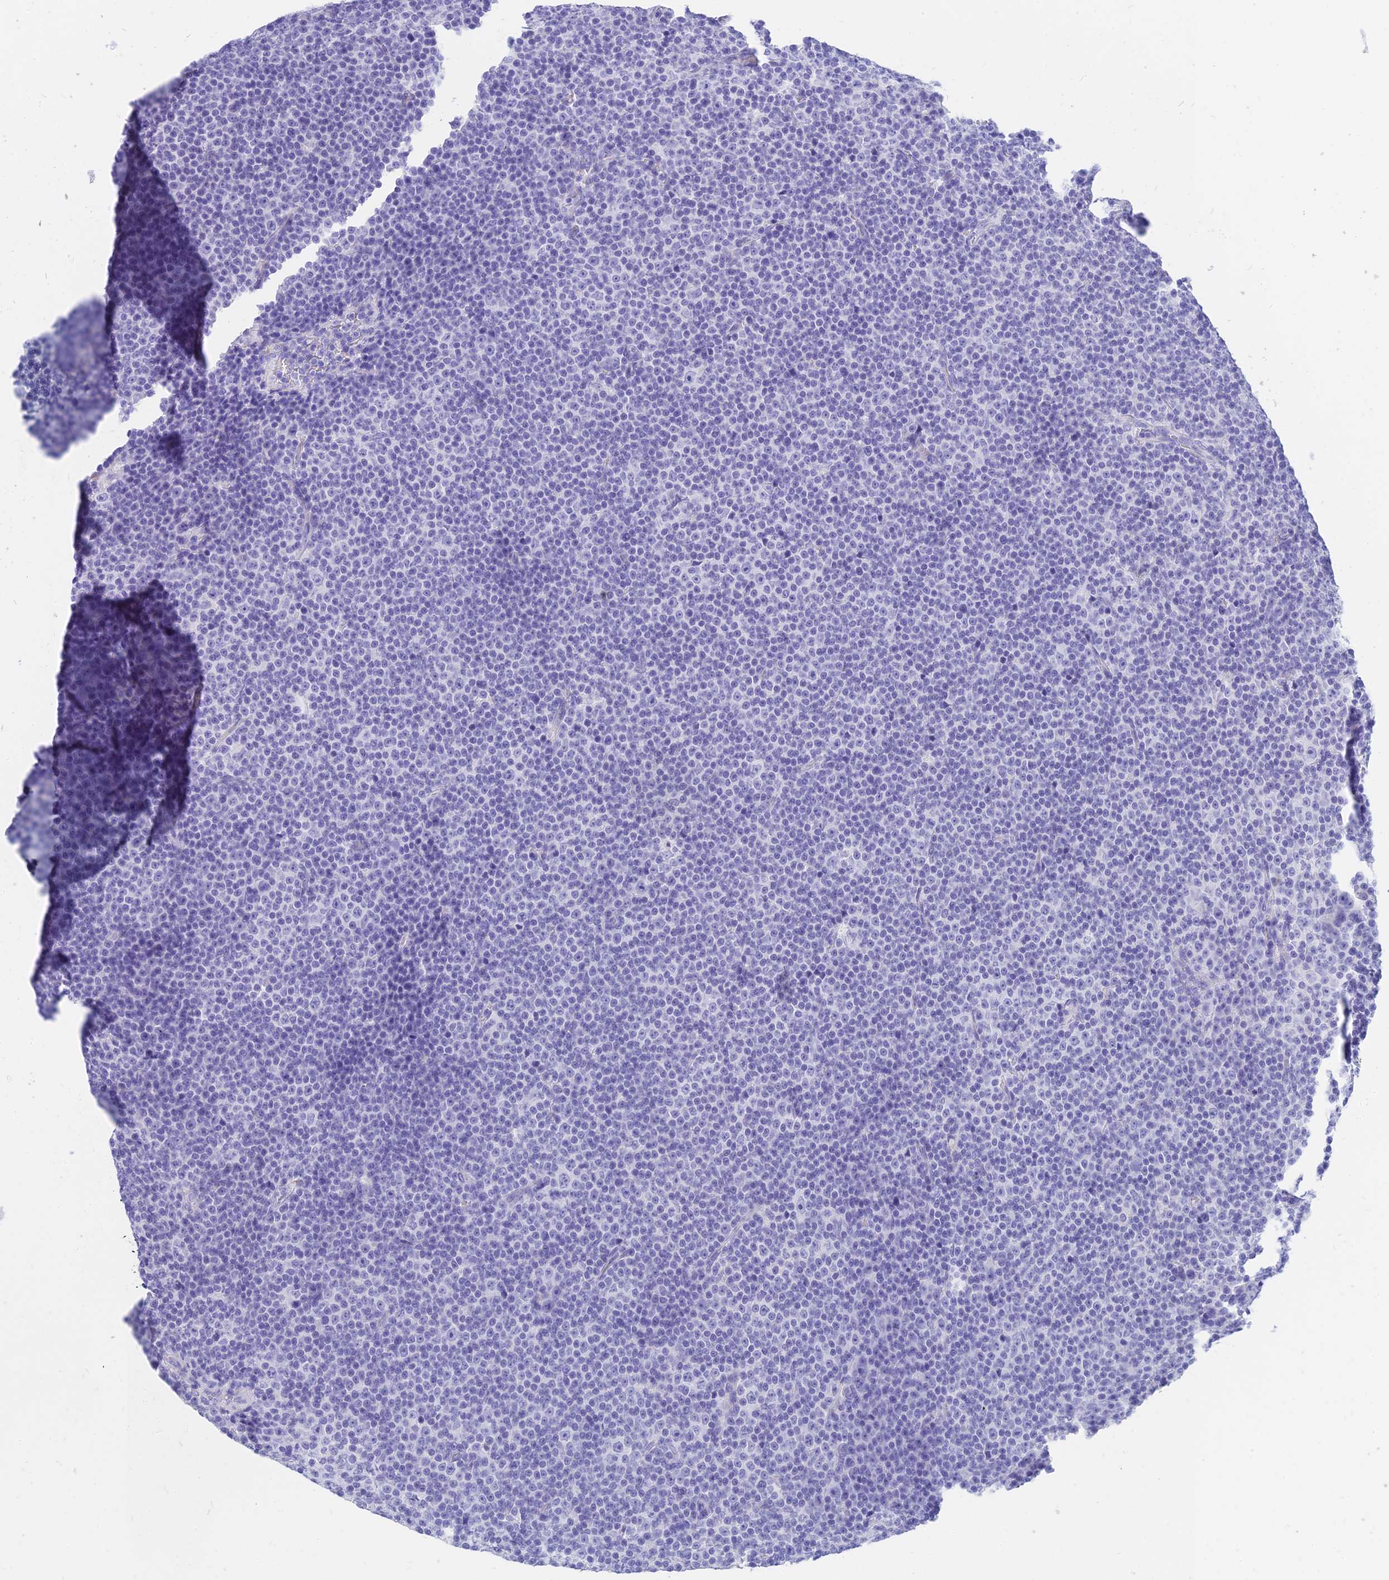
{"staining": {"intensity": "negative", "quantity": "none", "location": "none"}, "tissue": "lymphoma", "cell_type": "Tumor cells", "image_type": "cancer", "snomed": [{"axis": "morphology", "description": "Malignant lymphoma, non-Hodgkin's type, Low grade"}, {"axis": "topography", "description": "Lymph node"}], "caption": "An IHC image of lymphoma is shown. There is no staining in tumor cells of lymphoma.", "gene": "SLC36A2", "patient": {"sex": "female", "age": 67}}